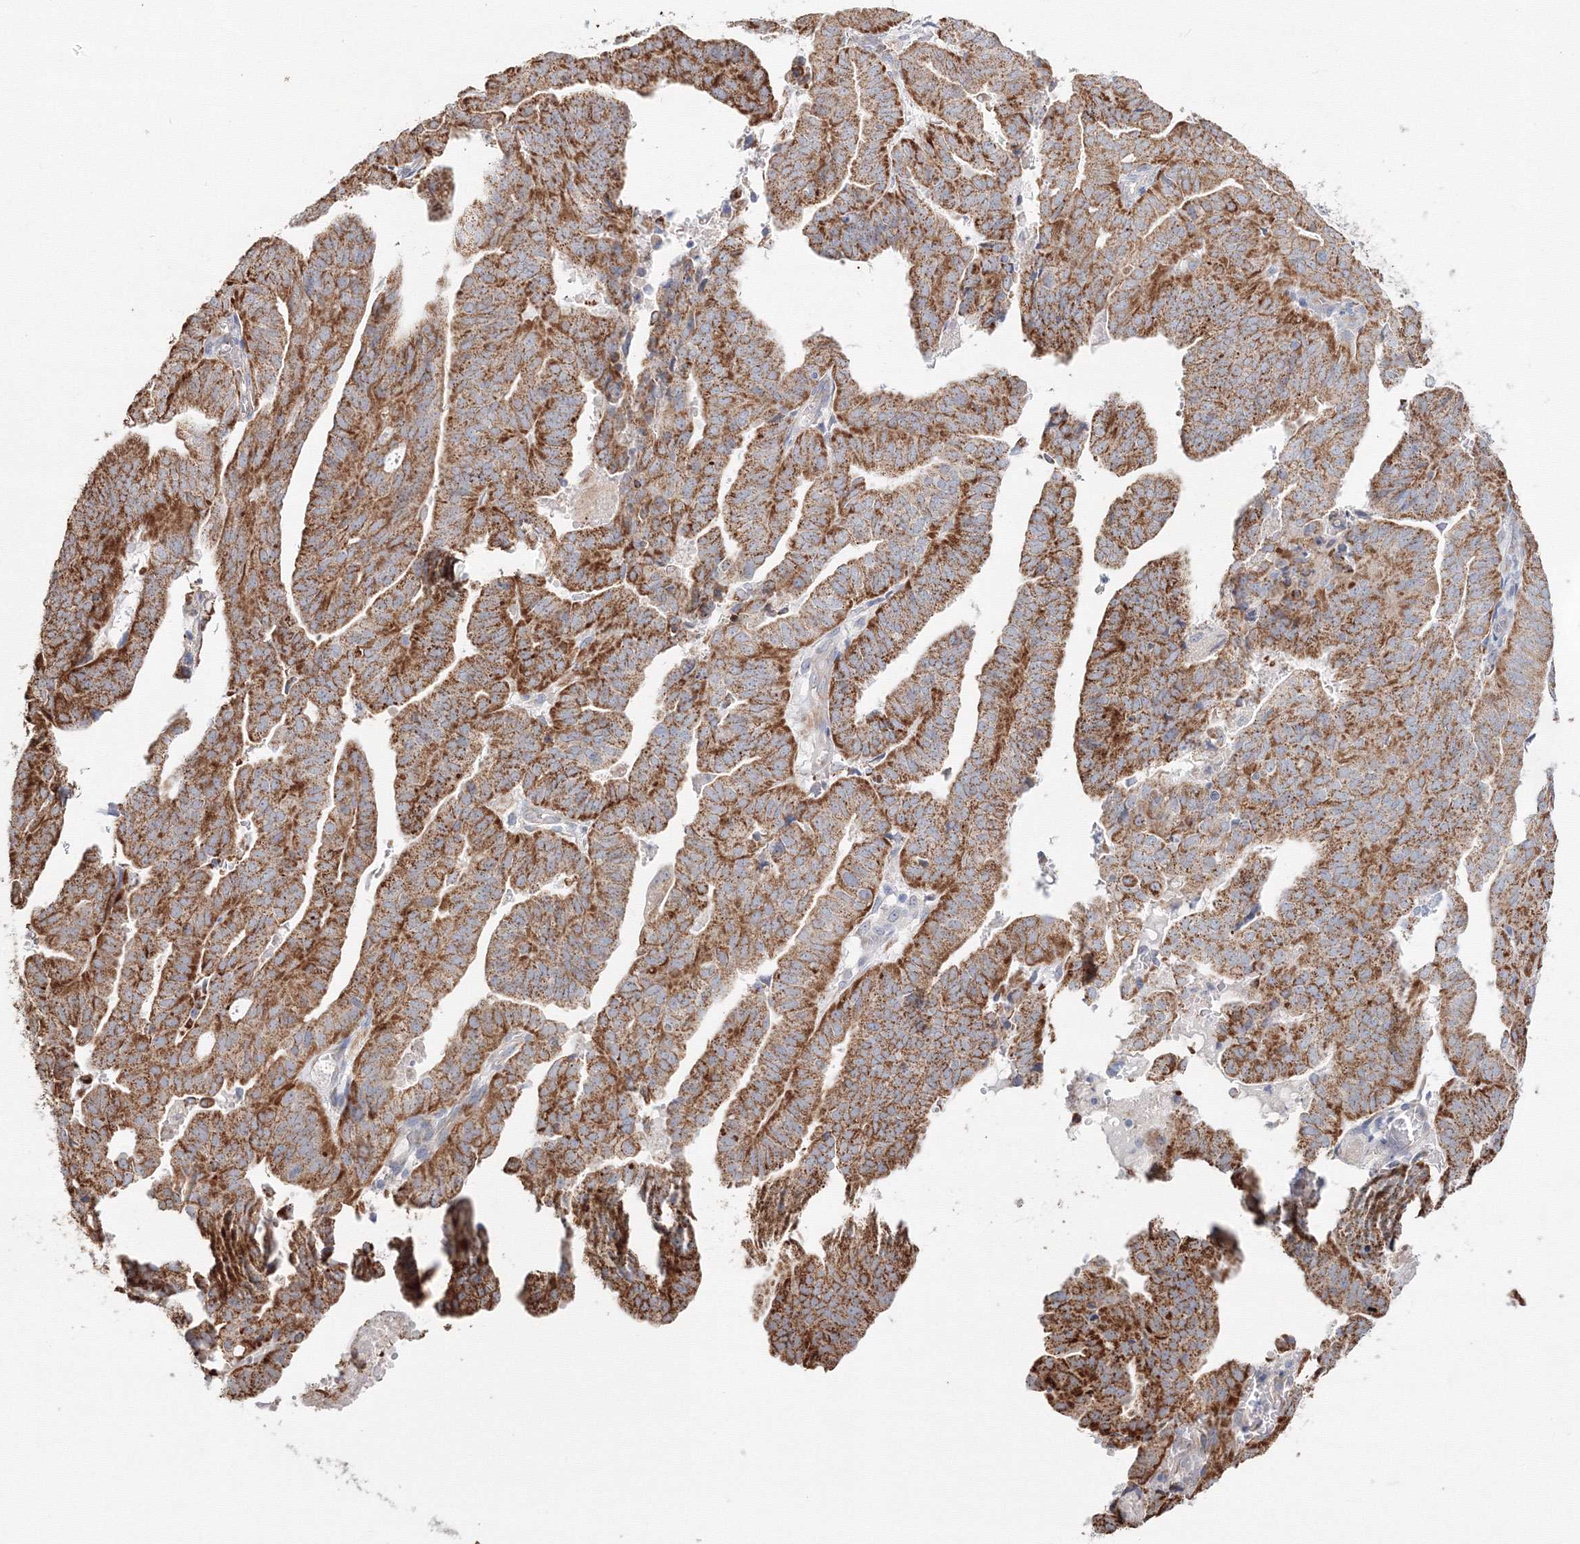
{"staining": {"intensity": "moderate", "quantity": ">75%", "location": "cytoplasmic/membranous"}, "tissue": "endometrial cancer", "cell_type": "Tumor cells", "image_type": "cancer", "snomed": [{"axis": "morphology", "description": "Adenocarcinoma, NOS"}, {"axis": "topography", "description": "Uterus"}], "caption": "Endometrial adenocarcinoma stained for a protein (brown) exhibits moderate cytoplasmic/membranous positive positivity in approximately >75% of tumor cells.", "gene": "DHRS12", "patient": {"sex": "female", "age": 77}}